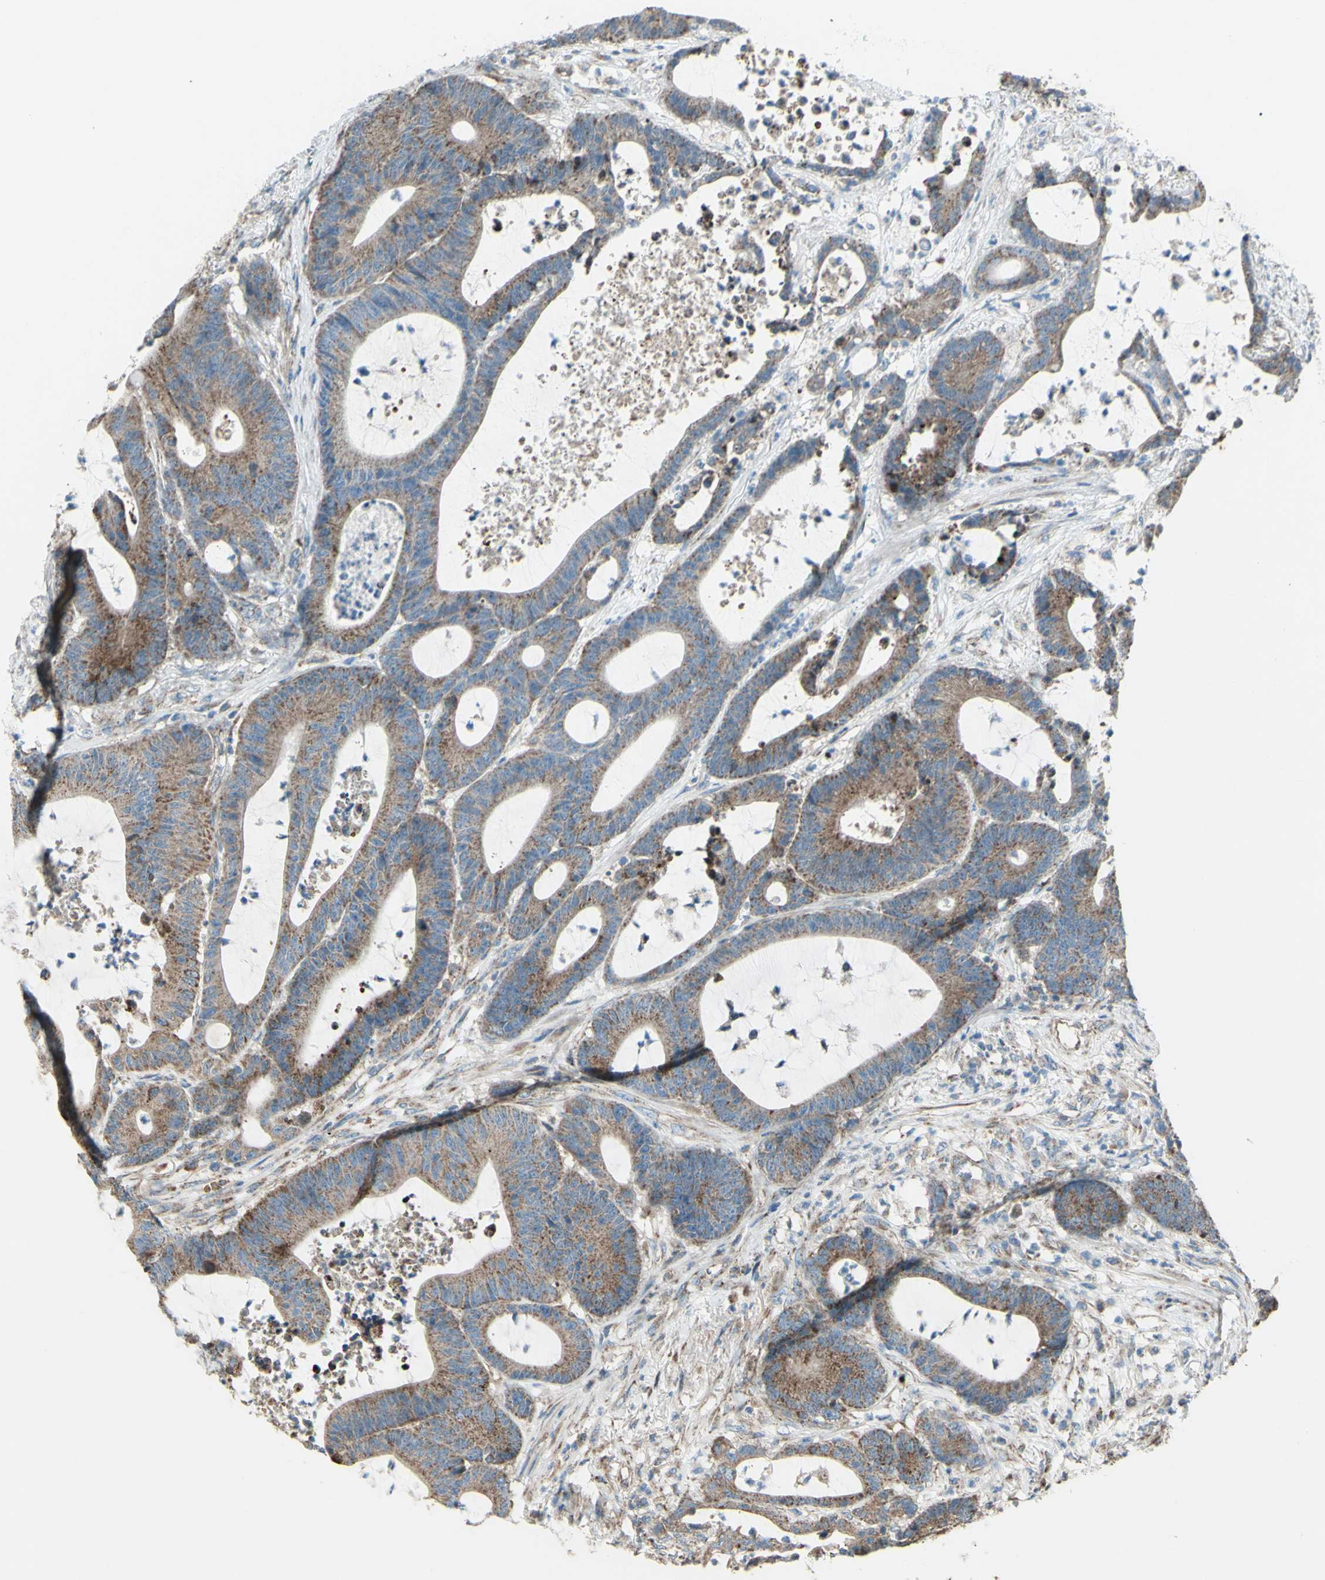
{"staining": {"intensity": "moderate", "quantity": ">75%", "location": "cytoplasmic/membranous"}, "tissue": "colorectal cancer", "cell_type": "Tumor cells", "image_type": "cancer", "snomed": [{"axis": "morphology", "description": "Adenocarcinoma, NOS"}, {"axis": "topography", "description": "Colon"}], "caption": "Adenocarcinoma (colorectal) stained with a brown dye displays moderate cytoplasmic/membranous positive expression in approximately >75% of tumor cells.", "gene": "RHOT1", "patient": {"sex": "female", "age": 84}}